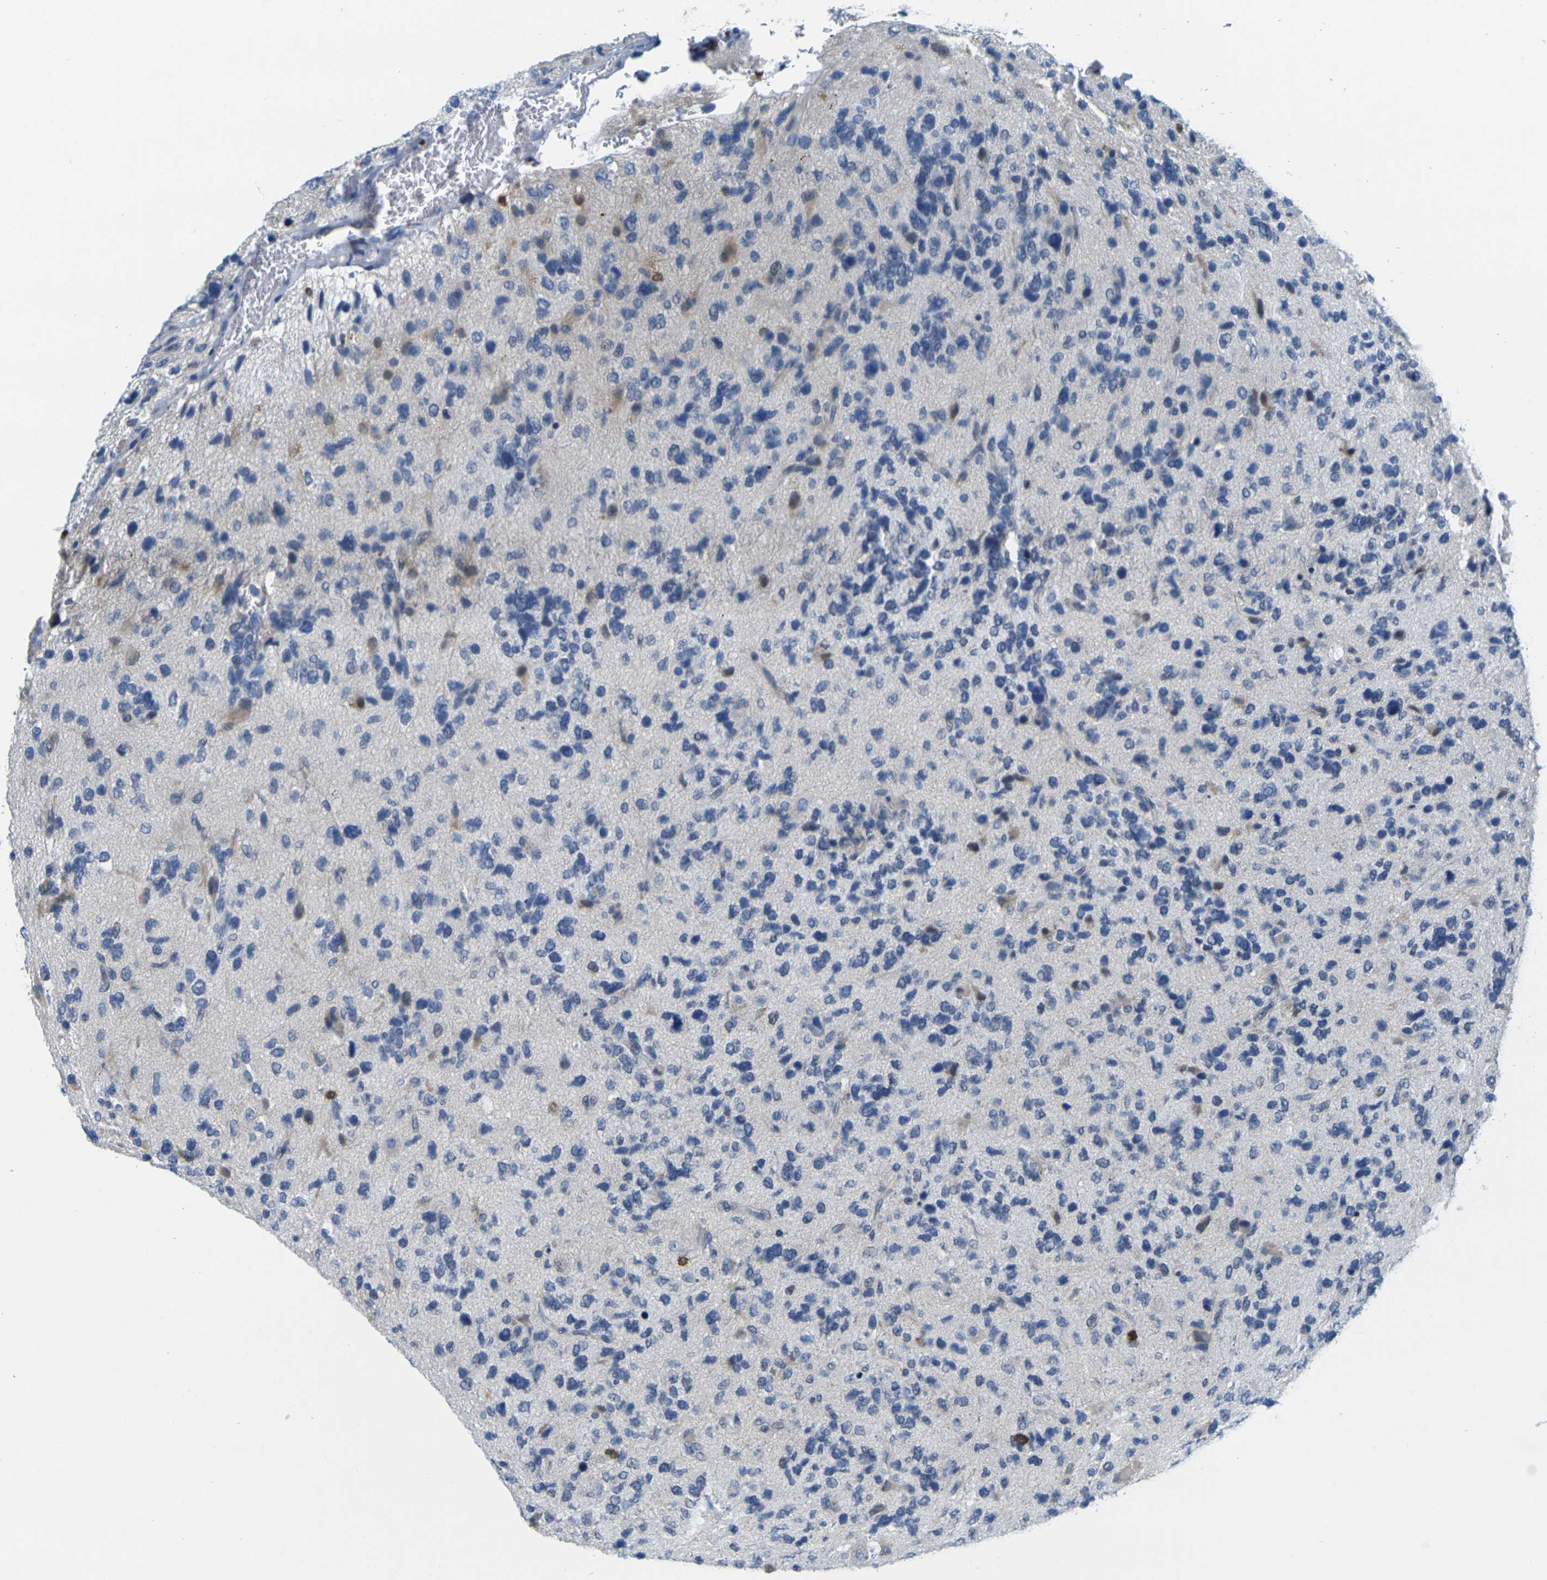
{"staining": {"intensity": "negative", "quantity": "none", "location": "none"}, "tissue": "glioma", "cell_type": "Tumor cells", "image_type": "cancer", "snomed": [{"axis": "morphology", "description": "Glioma, malignant, High grade"}, {"axis": "topography", "description": "Brain"}], "caption": "IHC histopathology image of neoplastic tissue: human glioma stained with DAB exhibits no significant protein positivity in tumor cells.", "gene": "CD3D", "patient": {"sex": "female", "age": 58}}